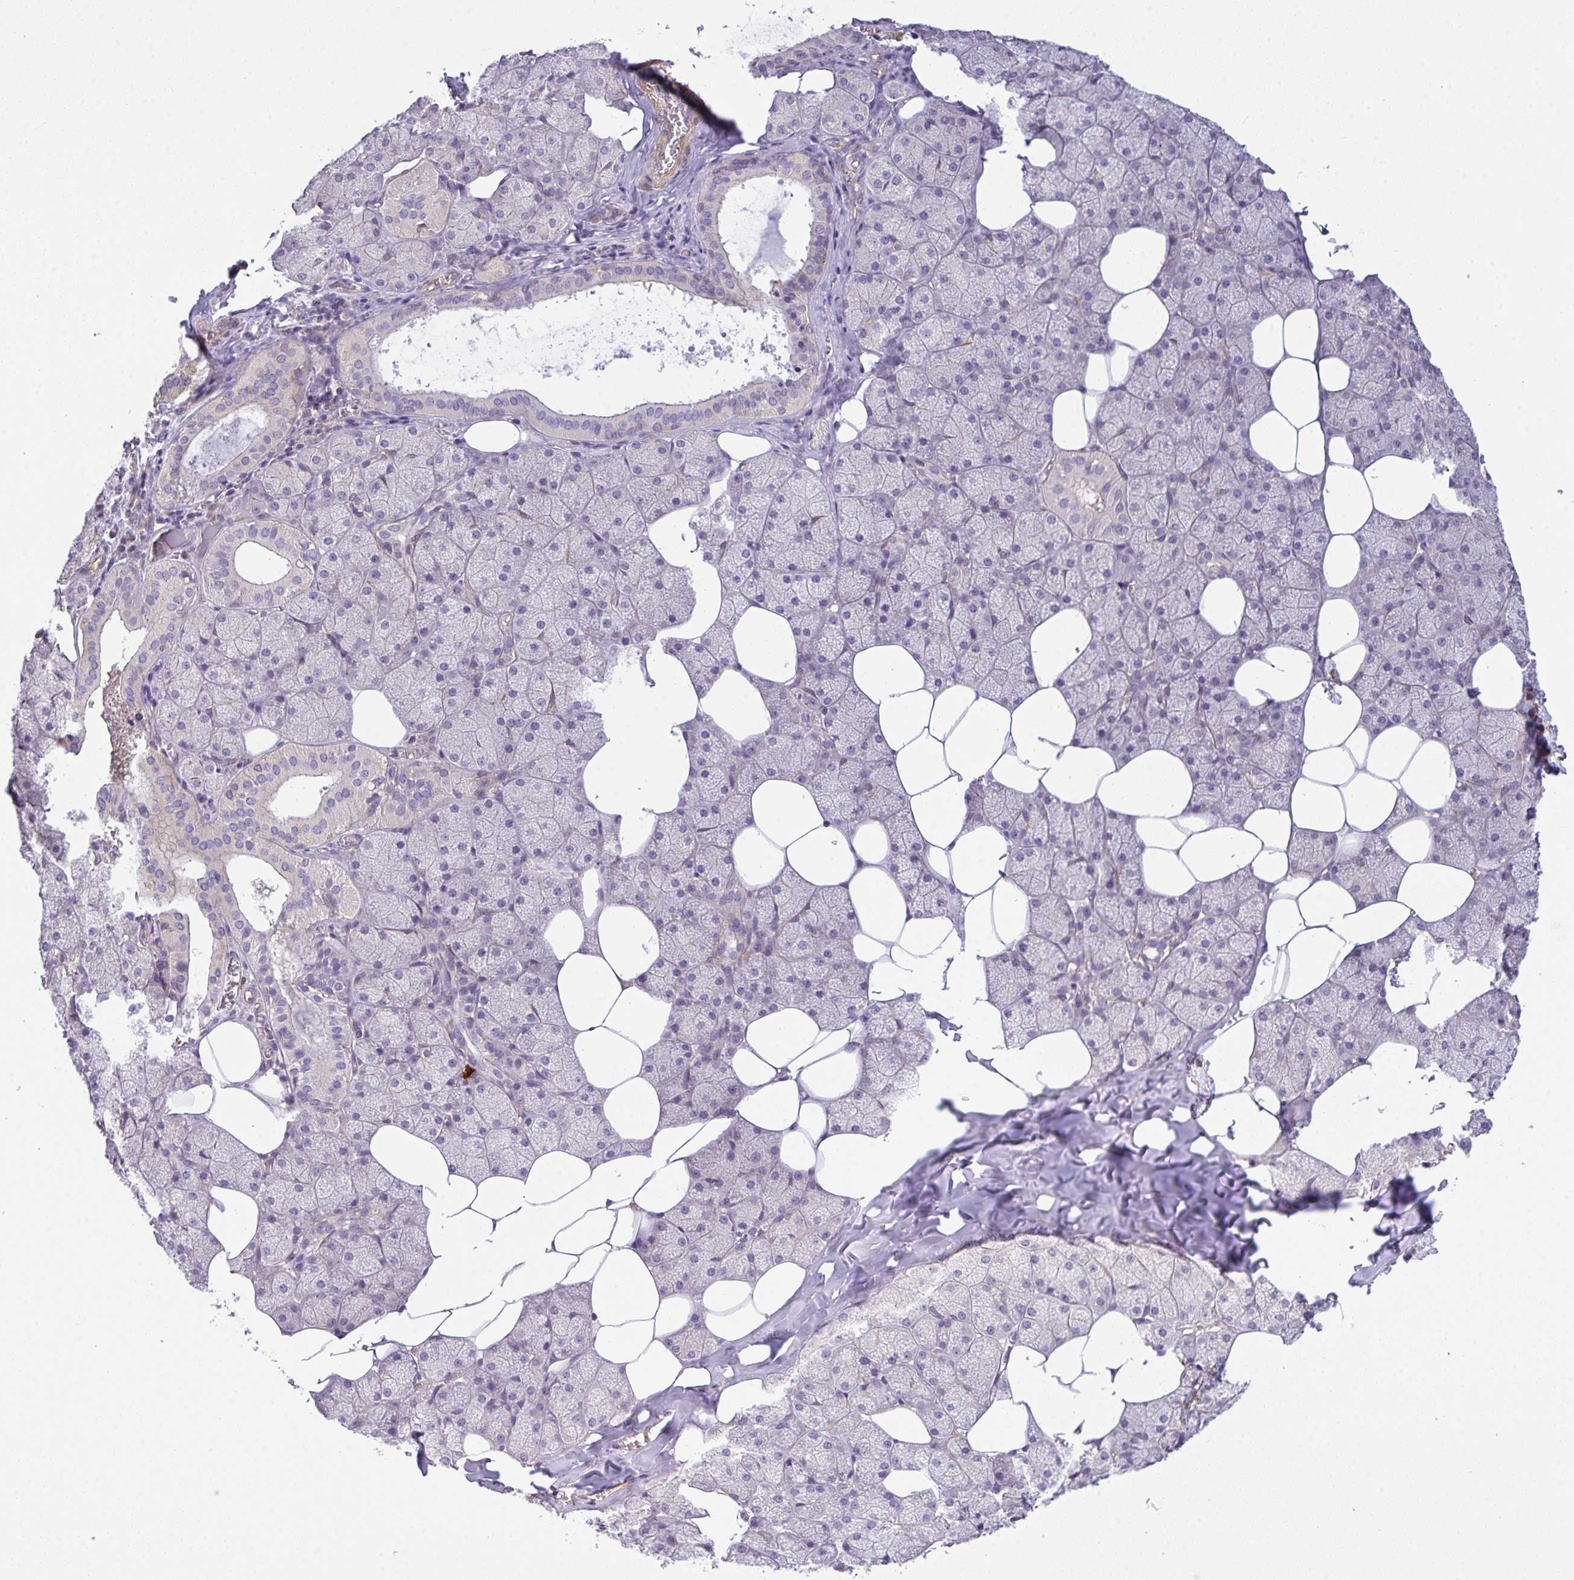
{"staining": {"intensity": "moderate", "quantity": "<25%", "location": "cytoplasmic/membranous"}, "tissue": "salivary gland", "cell_type": "Glandular cells", "image_type": "normal", "snomed": [{"axis": "morphology", "description": "Normal tissue, NOS"}, {"axis": "topography", "description": "Salivary gland"}, {"axis": "topography", "description": "Peripheral nerve tissue"}], "caption": "Immunohistochemistry histopathology image of normal salivary gland stained for a protein (brown), which exhibits low levels of moderate cytoplasmic/membranous staining in about <25% of glandular cells.", "gene": "TMEM229A", "patient": {"sex": "male", "age": 38}}